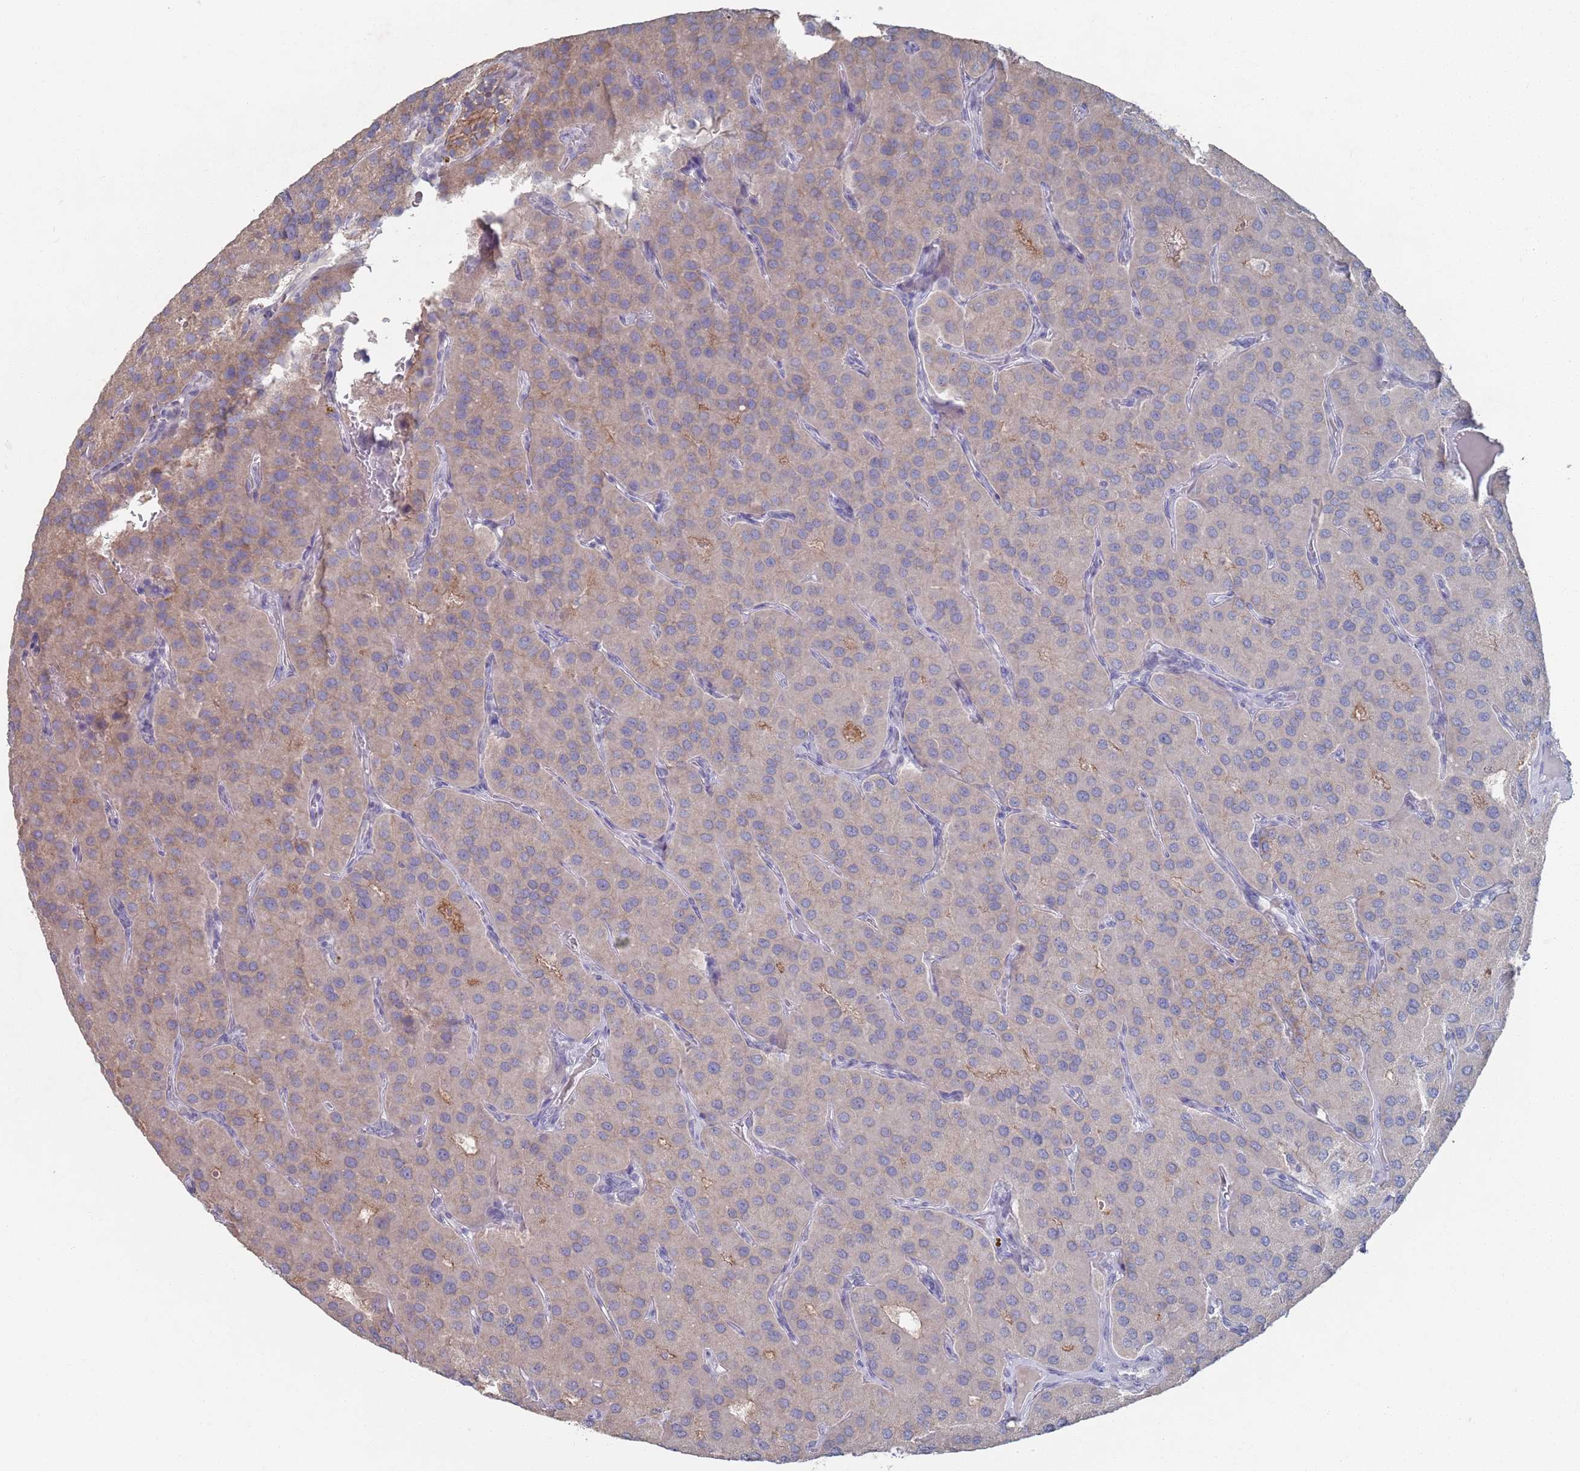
{"staining": {"intensity": "weak", "quantity": "25%-75%", "location": "cytoplasmic/membranous"}, "tissue": "parathyroid gland", "cell_type": "Glandular cells", "image_type": "normal", "snomed": [{"axis": "morphology", "description": "Normal tissue, NOS"}, {"axis": "morphology", "description": "Adenoma, NOS"}, {"axis": "topography", "description": "Parathyroid gland"}], "caption": "Protein analysis of unremarkable parathyroid gland exhibits weak cytoplasmic/membranous positivity in approximately 25%-75% of glandular cells.", "gene": "PROM2", "patient": {"sex": "female", "age": 86}}